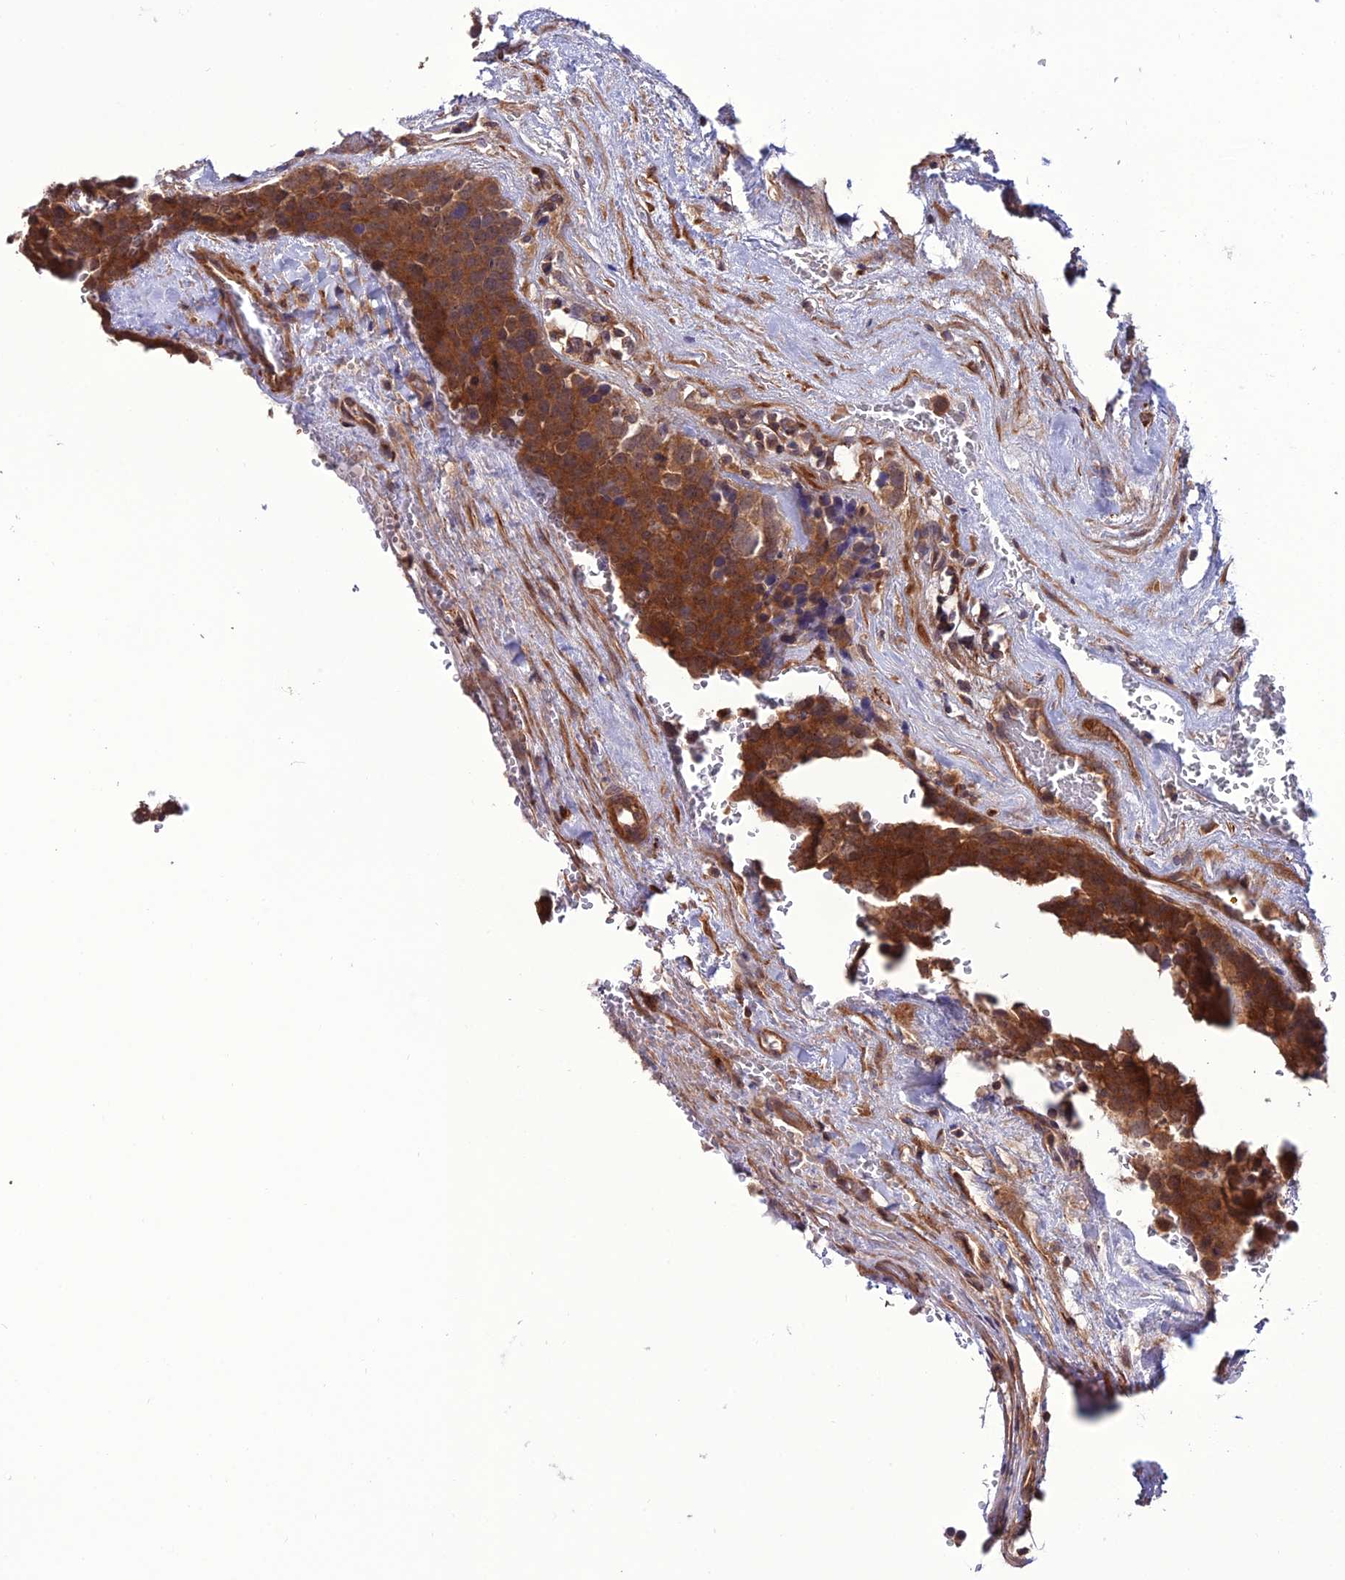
{"staining": {"intensity": "strong", "quantity": ">75%", "location": "cytoplasmic/membranous"}, "tissue": "testis cancer", "cell_type": "Tumor cells", "image_type": "cancer", "snomed": [{"axis": "morphology", "description": "Seminoma, NOS"}, {"axis": "topography", "description": "Testis"}], "caption": "Strong cytoplasmic/membranous protein expression is seen in approximately >75% of tumor cells in testis cancer (seminoma).", "gene": "PPIL3", "patient": {"sex": "male", "age": 71}}